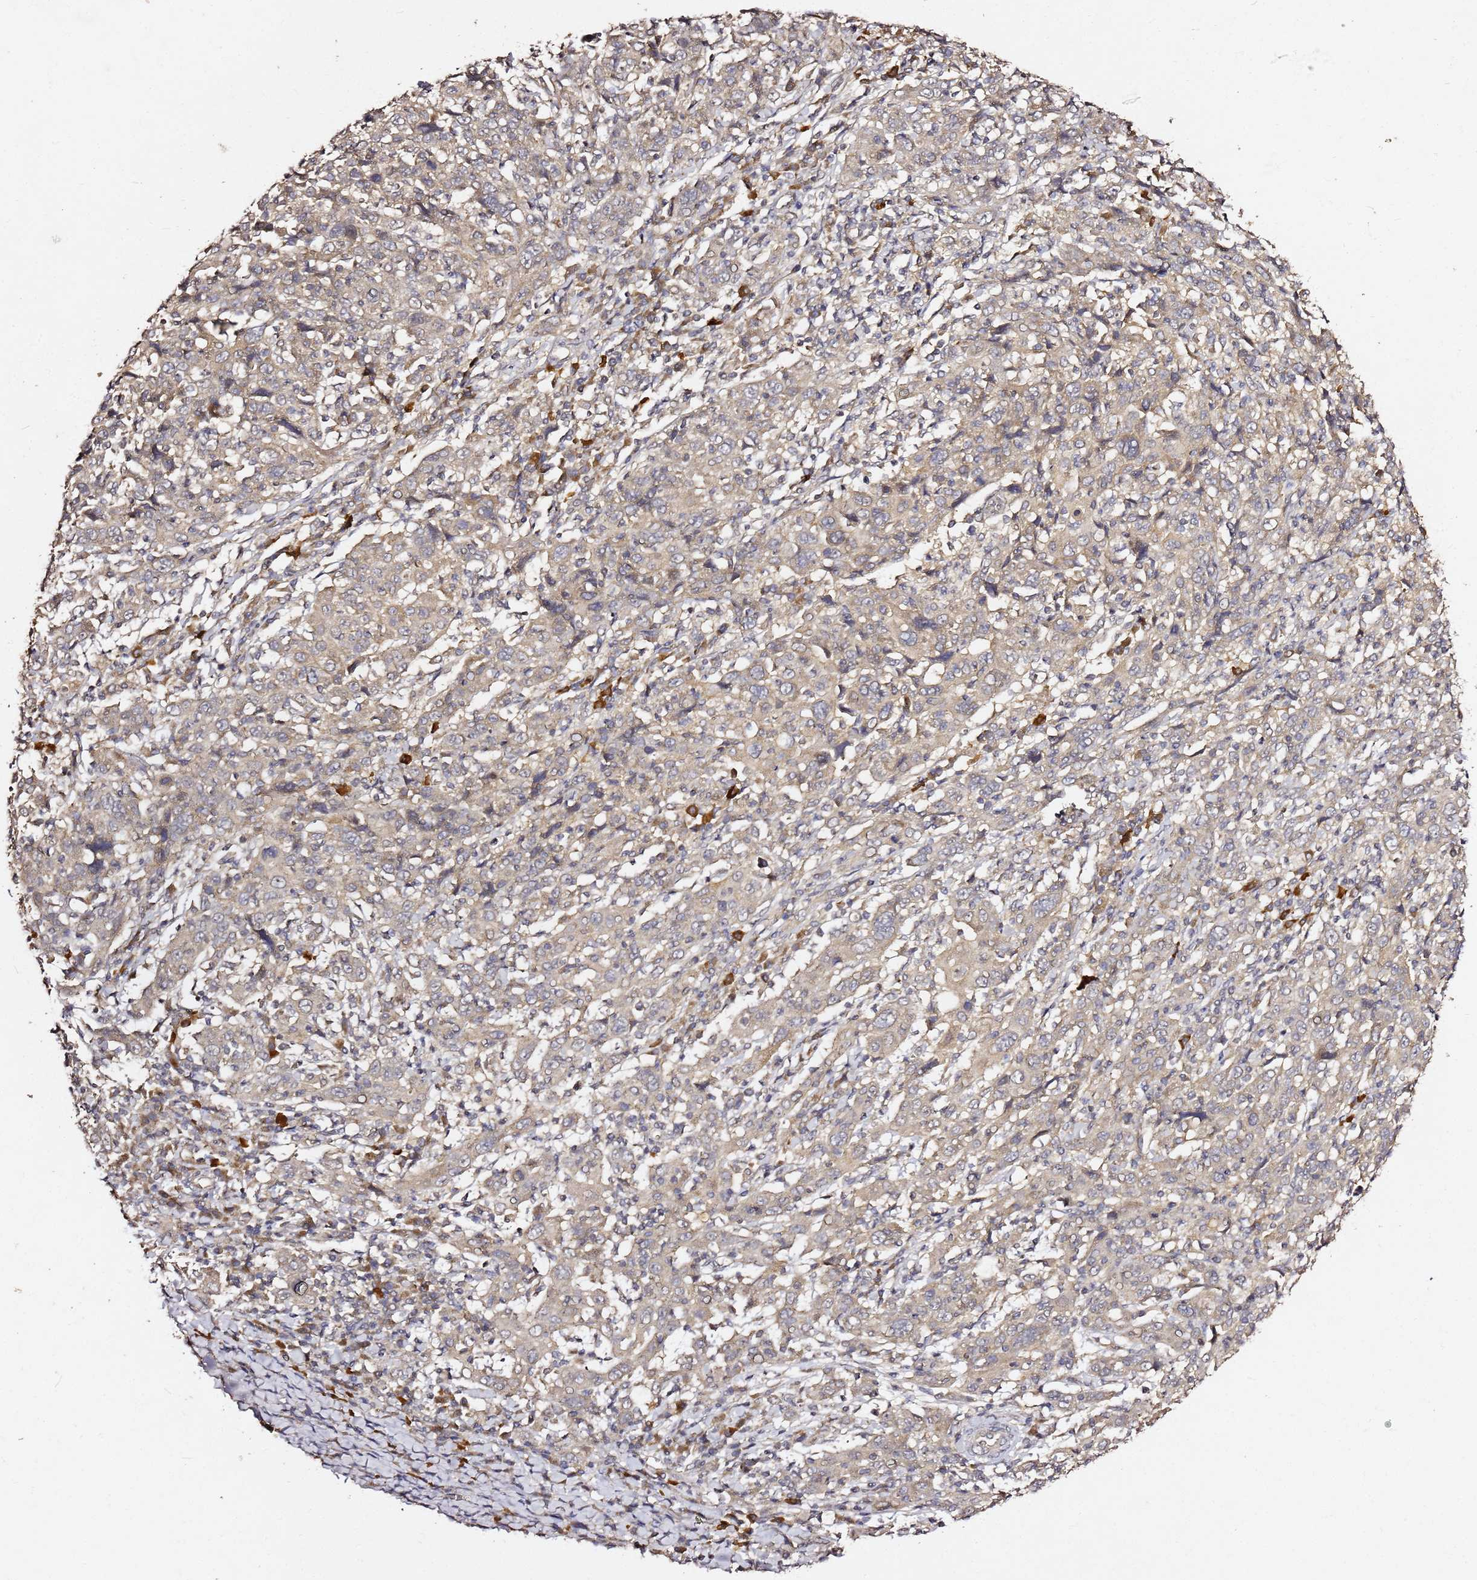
{"staining": {"intensity": "weak", "quantity": "25%-75%", "location": "cytoplasmic/membranous"}, "tissue": "cervical cancer", "cell_type": "Tumor cells", "image_type": "cancer", "snomed": [{"axis": "morphology", "description": "Squamous cell carcinoma, NOS"}, {"axis": "topography", "description": "Cervix"}], "caption": "Protein expression analysis of human cervical cancer (squamous cell carcinoma) reveals weak cytoplasmic/membranous staining in about 25%-75% of tumor cells.", "gene": "C6orf136", "patient": {"sex": "female", "age": 46}}